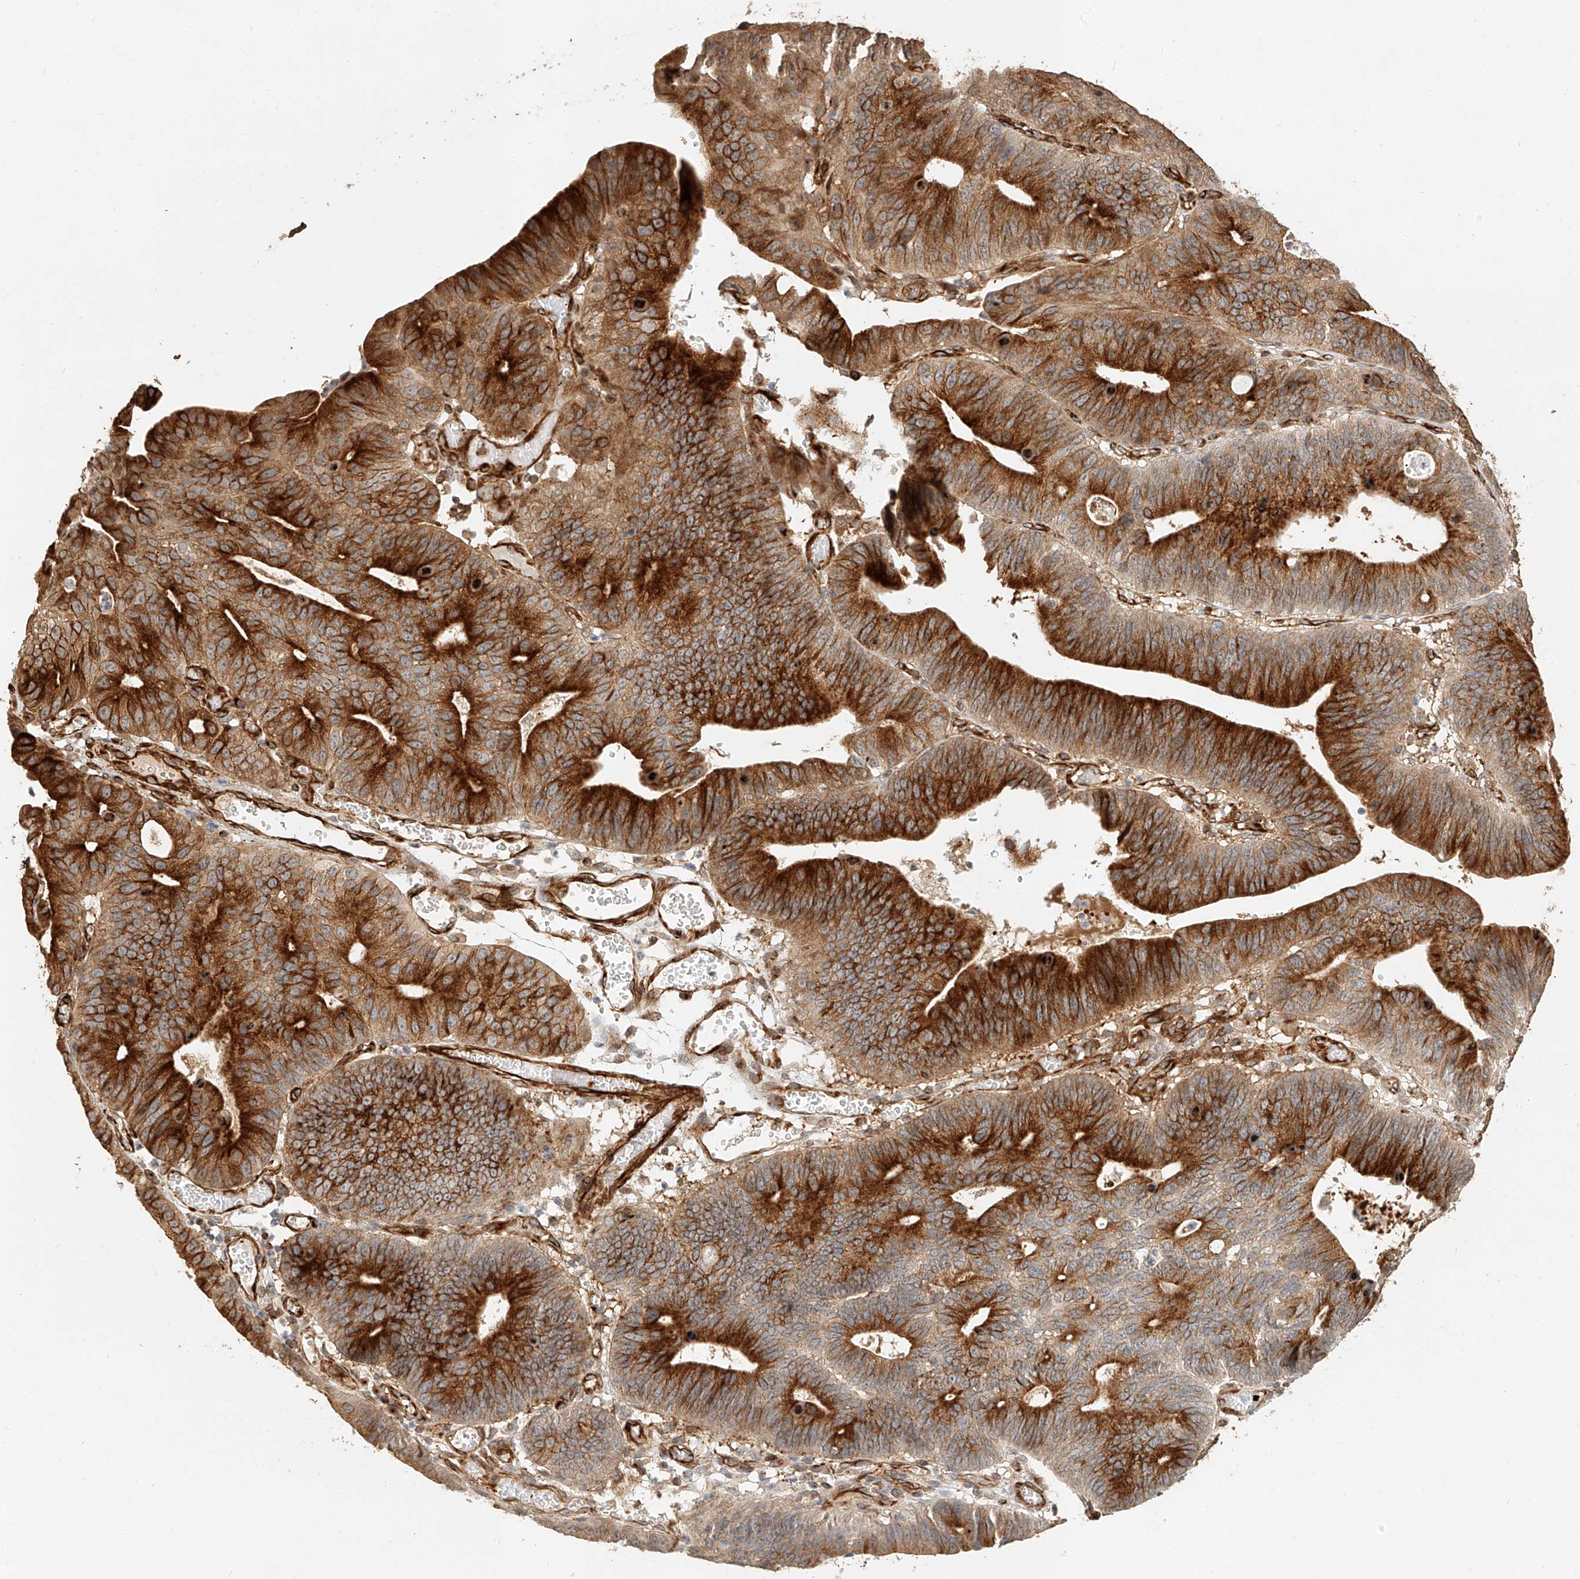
{"staining": {"intensity": "strong", "quantity": ">75%", "location": "cytoplasmic/membranous"}, "tissue": "stomach cancer", "cell_type": "Tumor cells", "image_type": "cancer", "snomed": [{"axis": "morphology", "description": "Adenocarcinoma, NOS"}, {"axis": "topography", "description": "Stomach"}], "caption": "Strong cytoplasmic/membranous protein staining is seen in approximately >75% of tumor cells in stomach cancer.", "gene": "NAP1L1", "patient": {"sex": "male", "age": 59}}